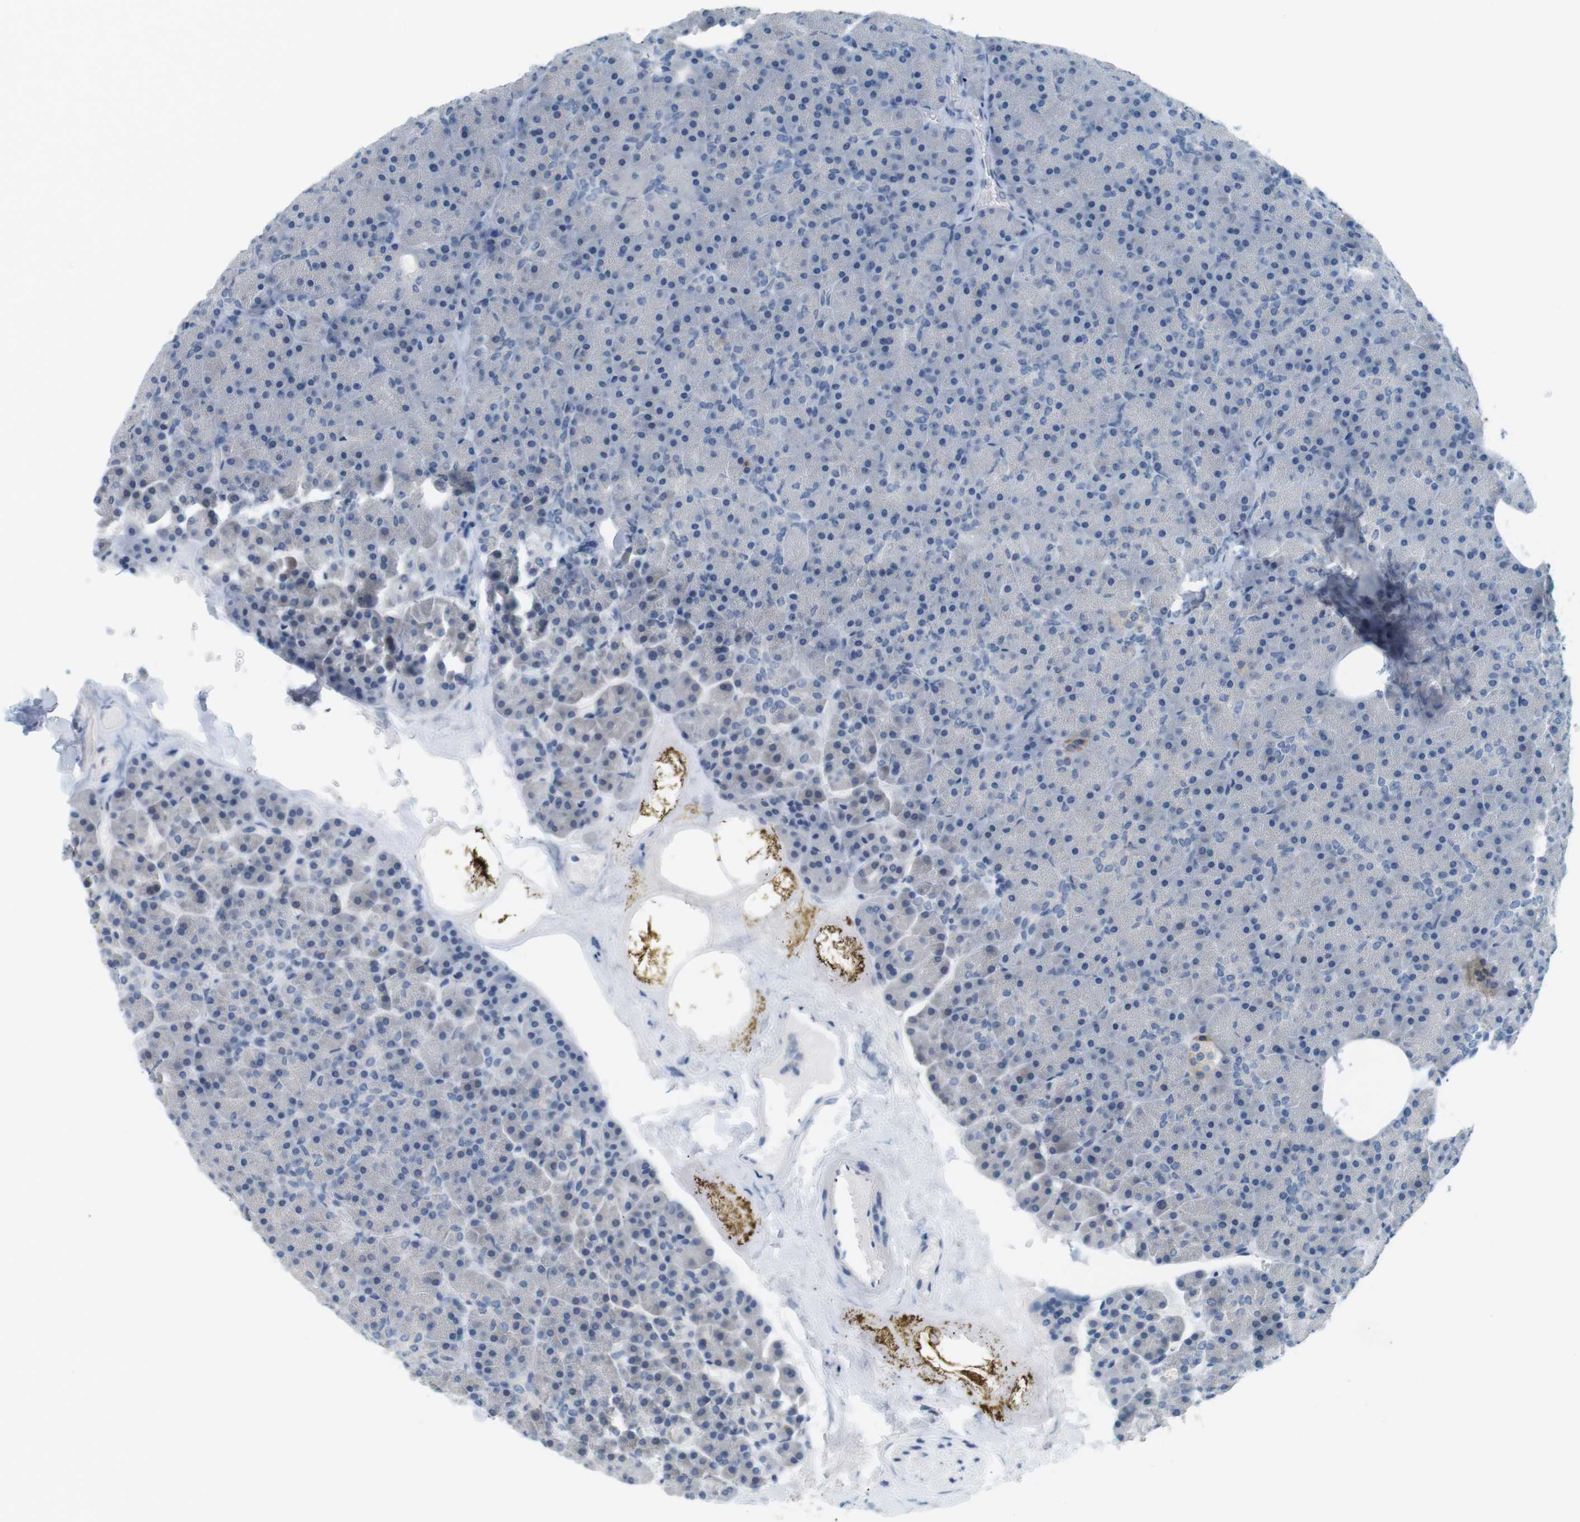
{"staining": {"intensity": "negative", "quantity": "none", "location": "none"}, "tissue": "pancreas", "cell_type": "Exocrine glandular cells", "image_type": "normal", "snomed": [{"axis": "morphology", "description": "Normal tissue, NOS"}, {"axis": "topography", "description": "Pancreas"}], "caption": "DAB (3,3'-diaminobenzidine) immunohistochemical staining of unremarkable pancreas displays no significant positivity in exocrine glandular cells. Nuclei are stained in blue.", "gene": "MUC5B", "patient": {"sex": "female", "age": 35}}